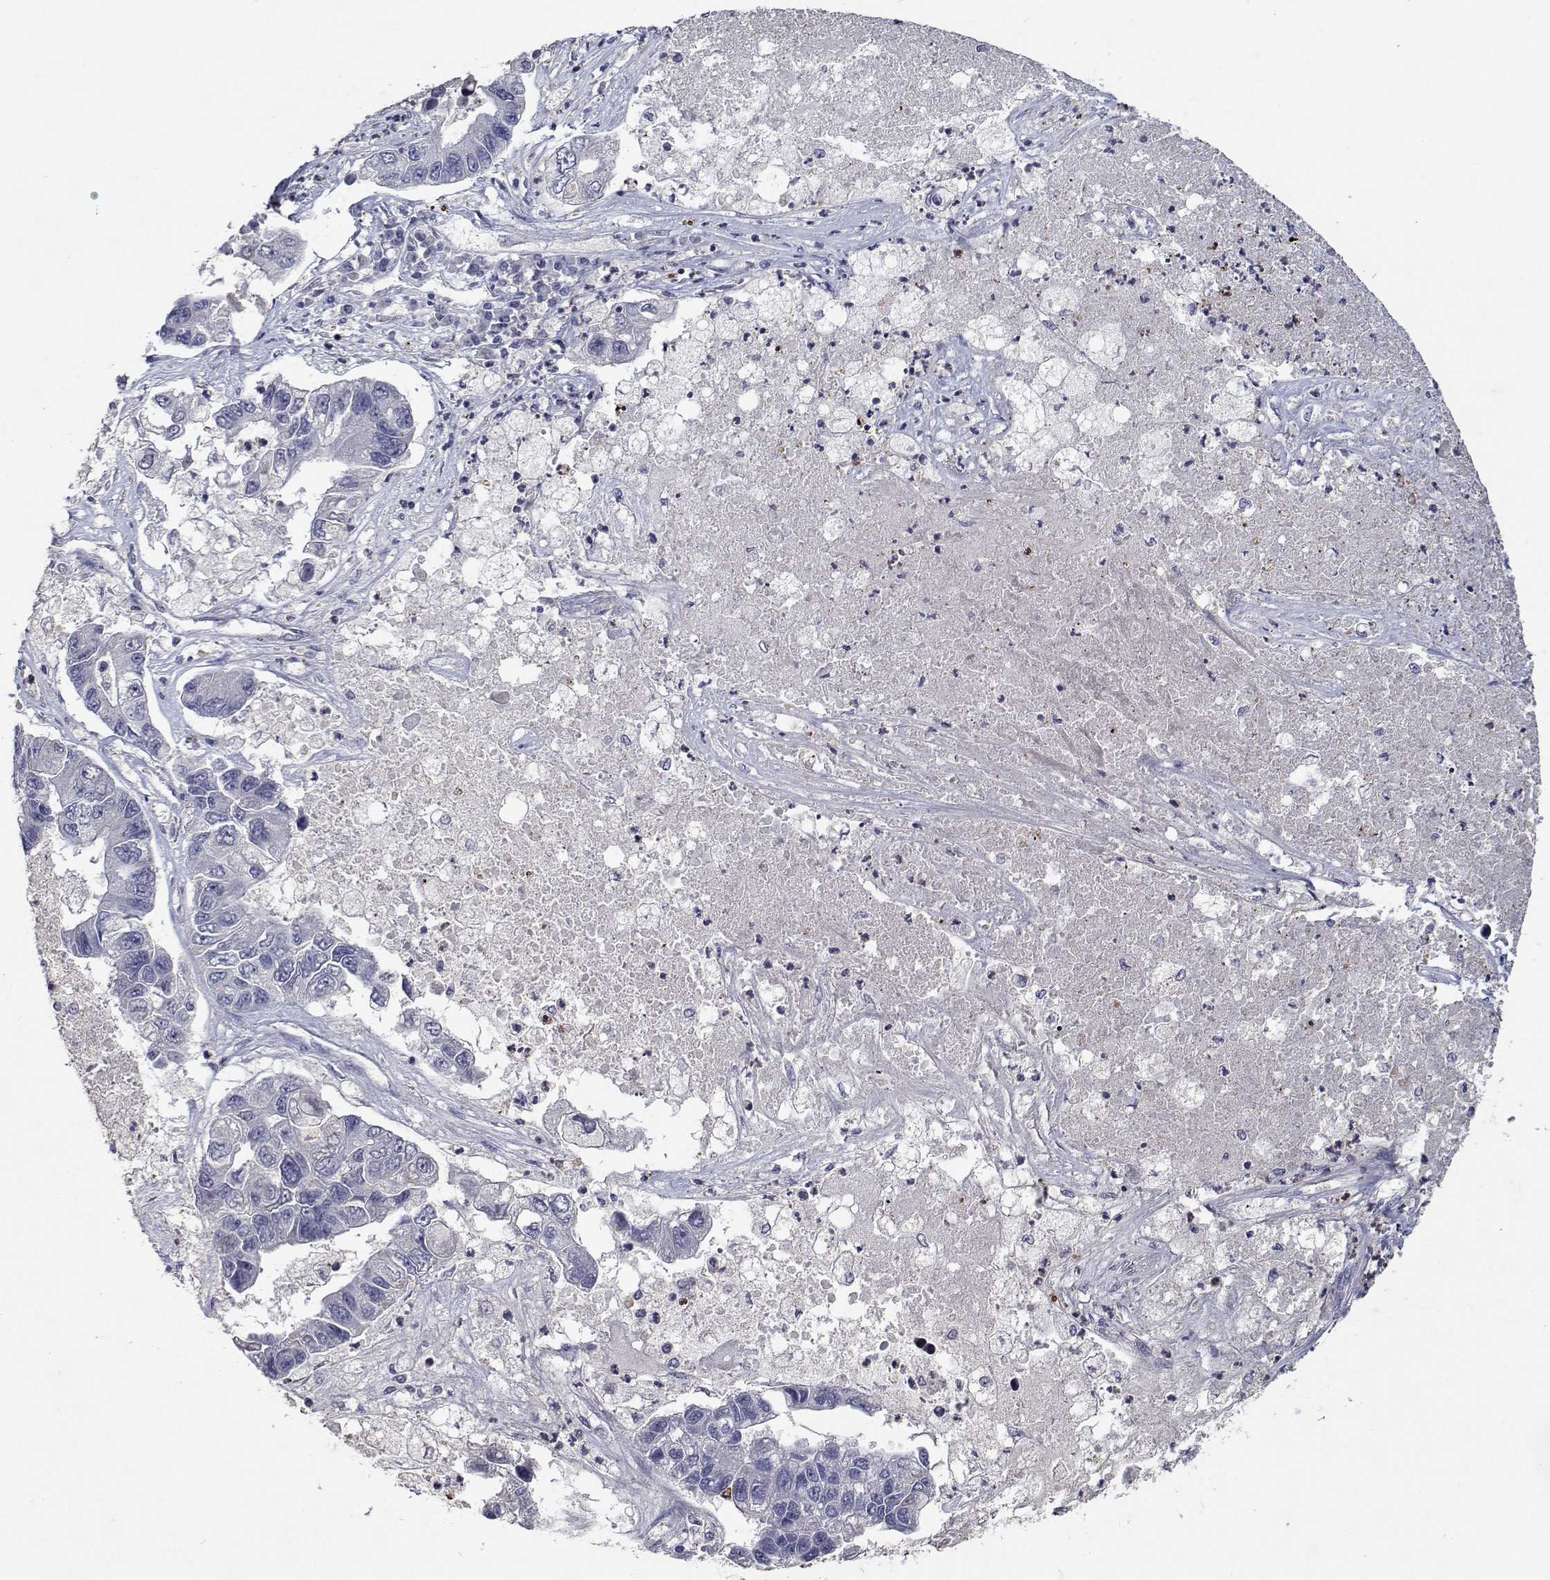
{"staining": {"intensity": "negative", "quantity": "none", "location": "none"}, "tissue": "lung cancer", "cell_type": "Tumor cells", "image_type": "cancer", "snomed": [{"axis": "morphology", "description": "Adenocarcinoma, NOS"}, {"axis": "topography", "description": "Bronchus"}, {"axis": "topography", "description": "Lung"}], "caption": "Immunohistochemistry (IHC) micrograph of neoplastic tissue: lung cancer (adenocarcinoma) stained with DAB (3,3'-diaminobenzidine) reveals no significant protein staining in tumor cells.", "gene": "RBPJL", "patient": {"sex": "female", "age": 51}}